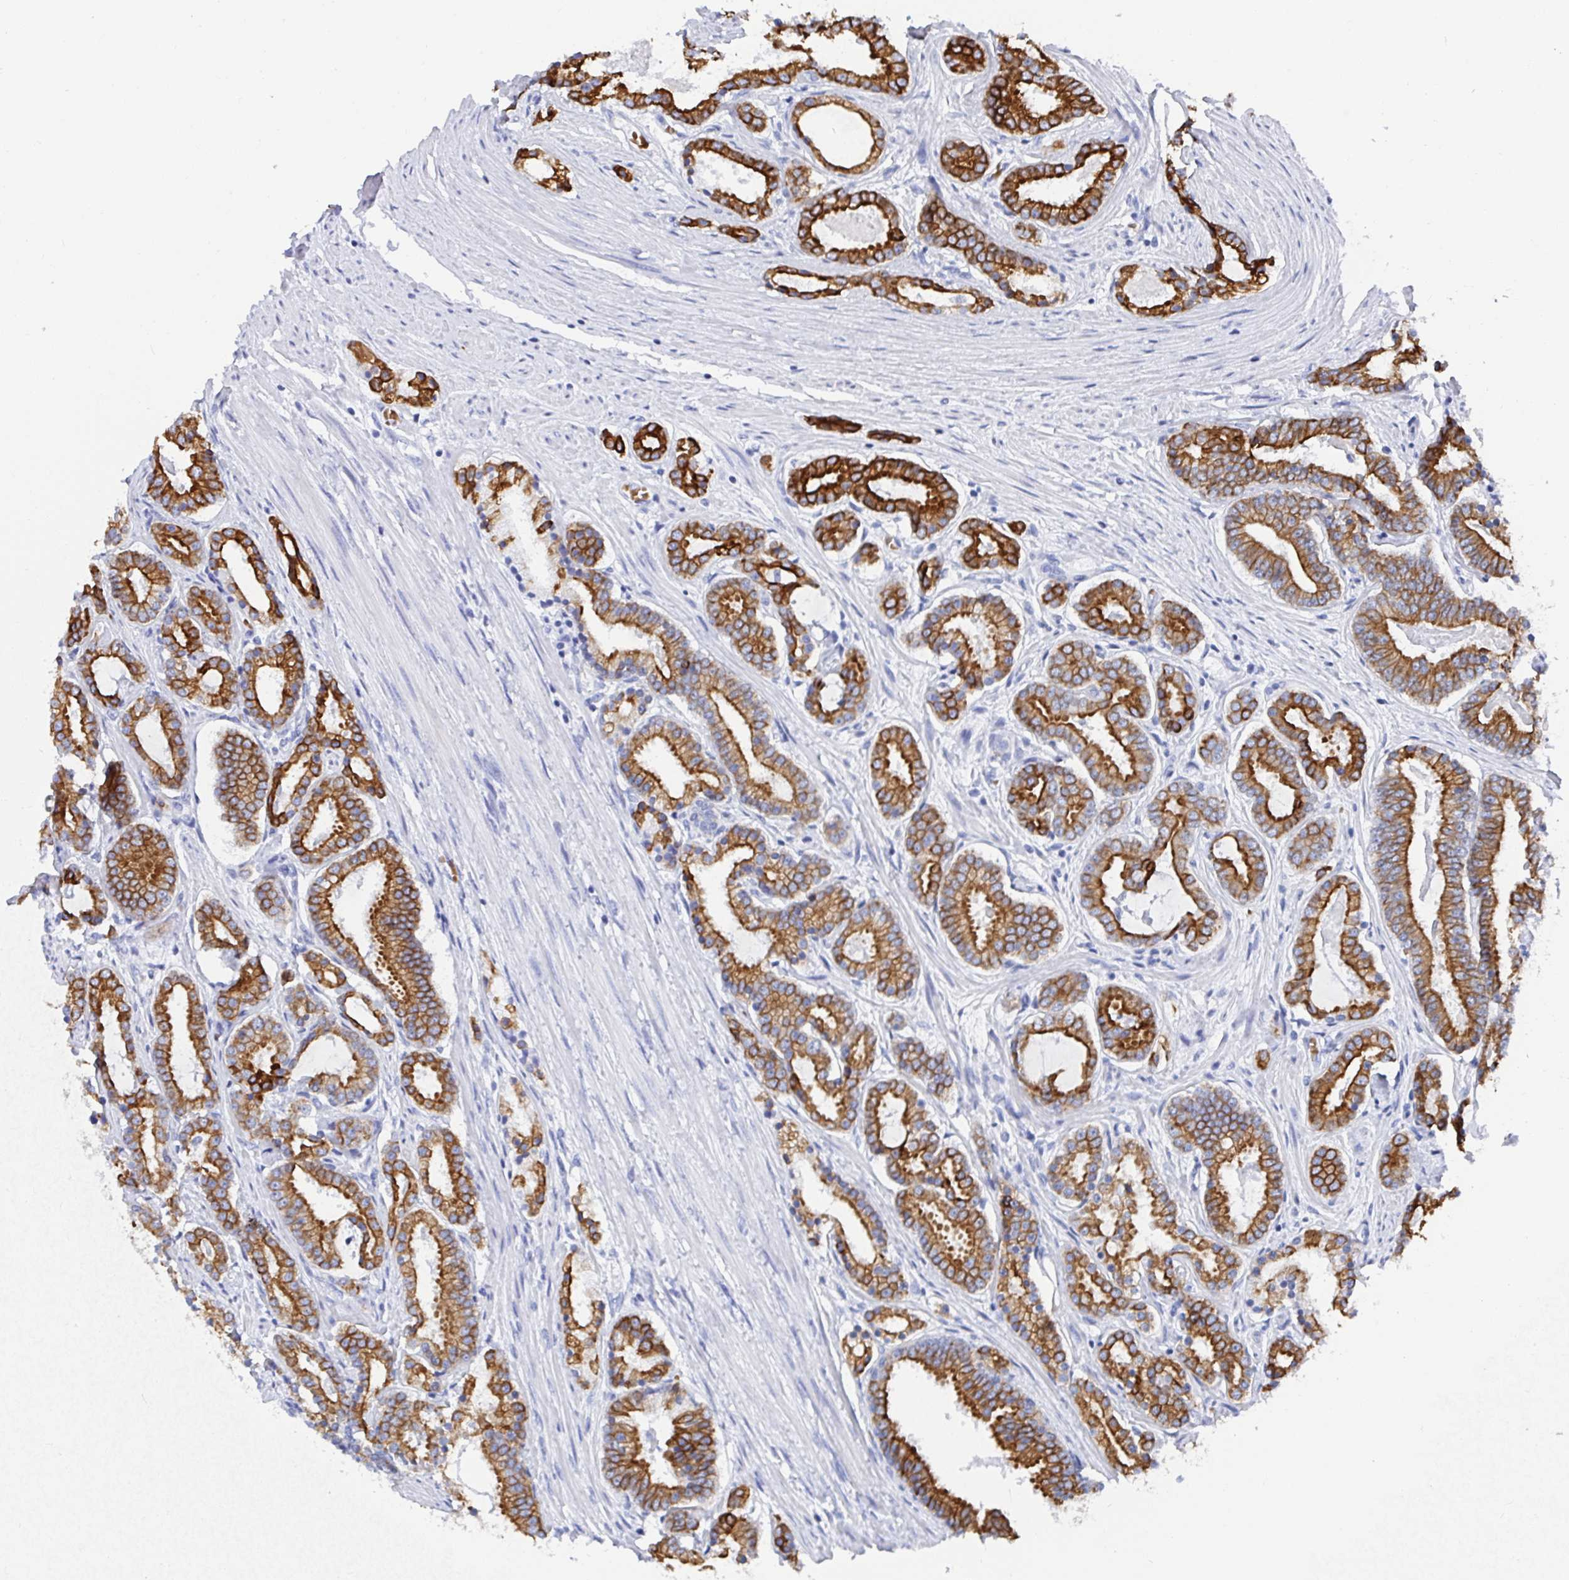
{"staining": {"intensity": "strong", "quantity": ">75%", "location": "cytoplasmic/membranous"}, "tissue": "prostate cancer", "cell_type": "Tumor cells", "image_type": "cancer", "snomed": [{"axis": "morphology", "description": "Adenocarcinoma, High grade"}, {"axis": "topography", "description": "Prostate"}], "caption": "Immunohistochemical staining of human high-grade adenocarcinoma (prostate) exhibits strong cytoplasmic/membranous protein expression in about >75% of tumor cells.", "gene": "CLDN8", "patient": {"sex": "male", "age": 63}}